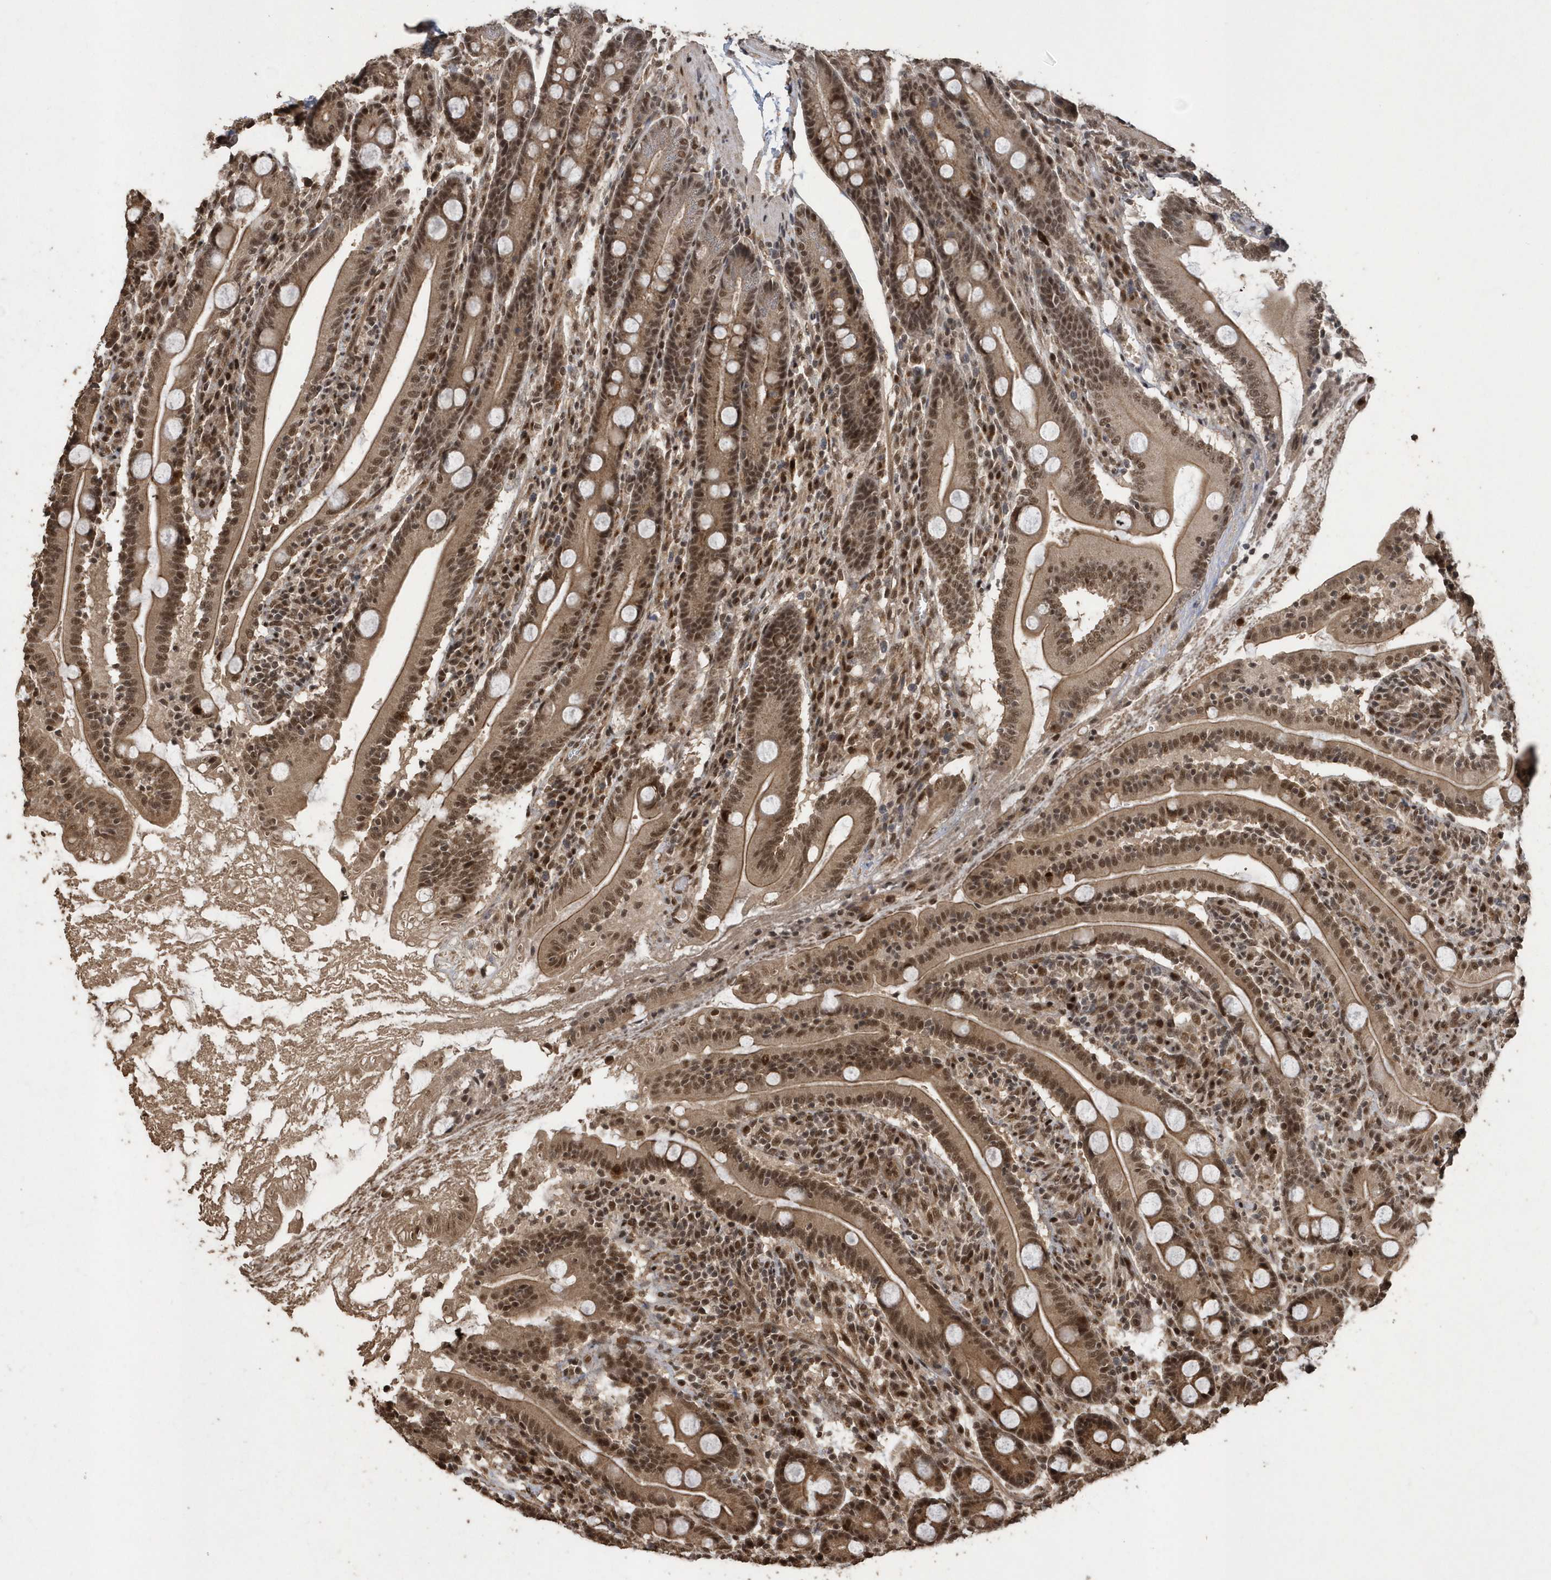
{"staining": {"intensity": "strong", "quantity": ">75%", "location": "cytoplasmic/membranous,nuclear"}, "tissue": "duodenum", "cell_type": "Glandular cells", "image_type": "normal", "snomed": [{"axis": "morphology", "description": "Normal tissue, NOS"}, {"axis": "topography", "description": "Duodenum"}], "caption": "IHC of normal human duodenum exhibits high levels of strong cytoplasmic/membranous,nuclear expression in about >75% of glandular cells. Immunohistochemistry (ihc) stains the protein in brown and the nuclei are stained blue.", "gene": "INTS12", "patient": {"sex": "male", "age": 35}}